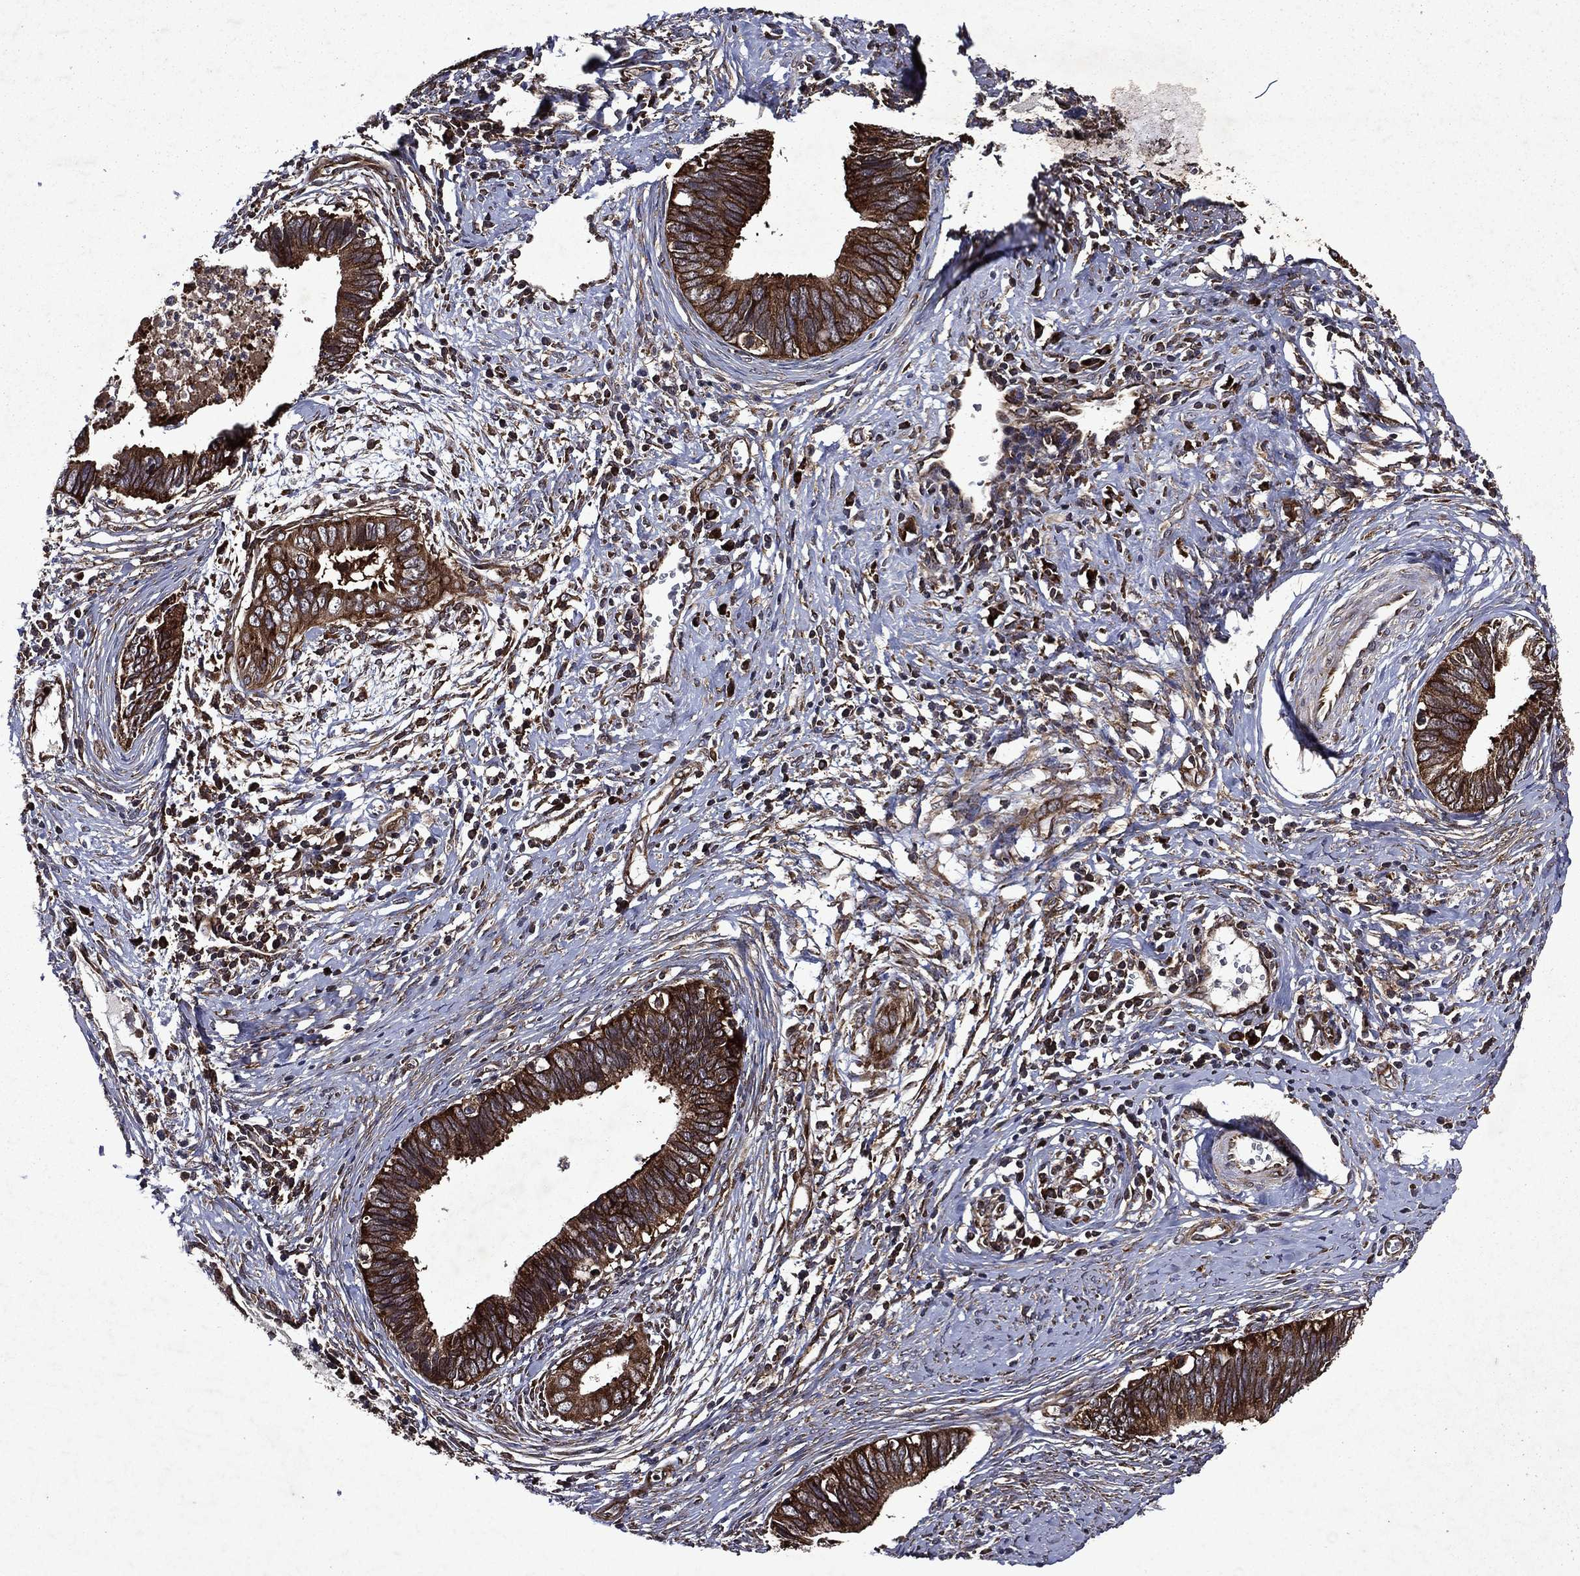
{"staining": {"intensity": "strong", "quantity": "25%-75%", "location": "cytoplasmic/membranous"}, "tissue": "cervical cancer", "cell_type": "Tumor cells", "image_type": "cancer", "snomed": [{"axis": "morphology", "description": "Adenocarcinoma, NOS"}, {"axis": "topography", "description": "Cervix"}], "caption": "Cervical cancer stained with immunohistochemistry (IHC) reveals strong cytoplasmic/membranous expression in about 25%-75% of tumor cells. The staining was performed using DAB to visualize the protein expression in brown, while the nuclei were stained in blue with hematoxylin (Magnification: 20x).", "gene": "EIF2B4", "patient": {"sex": "female", "age": 42}}